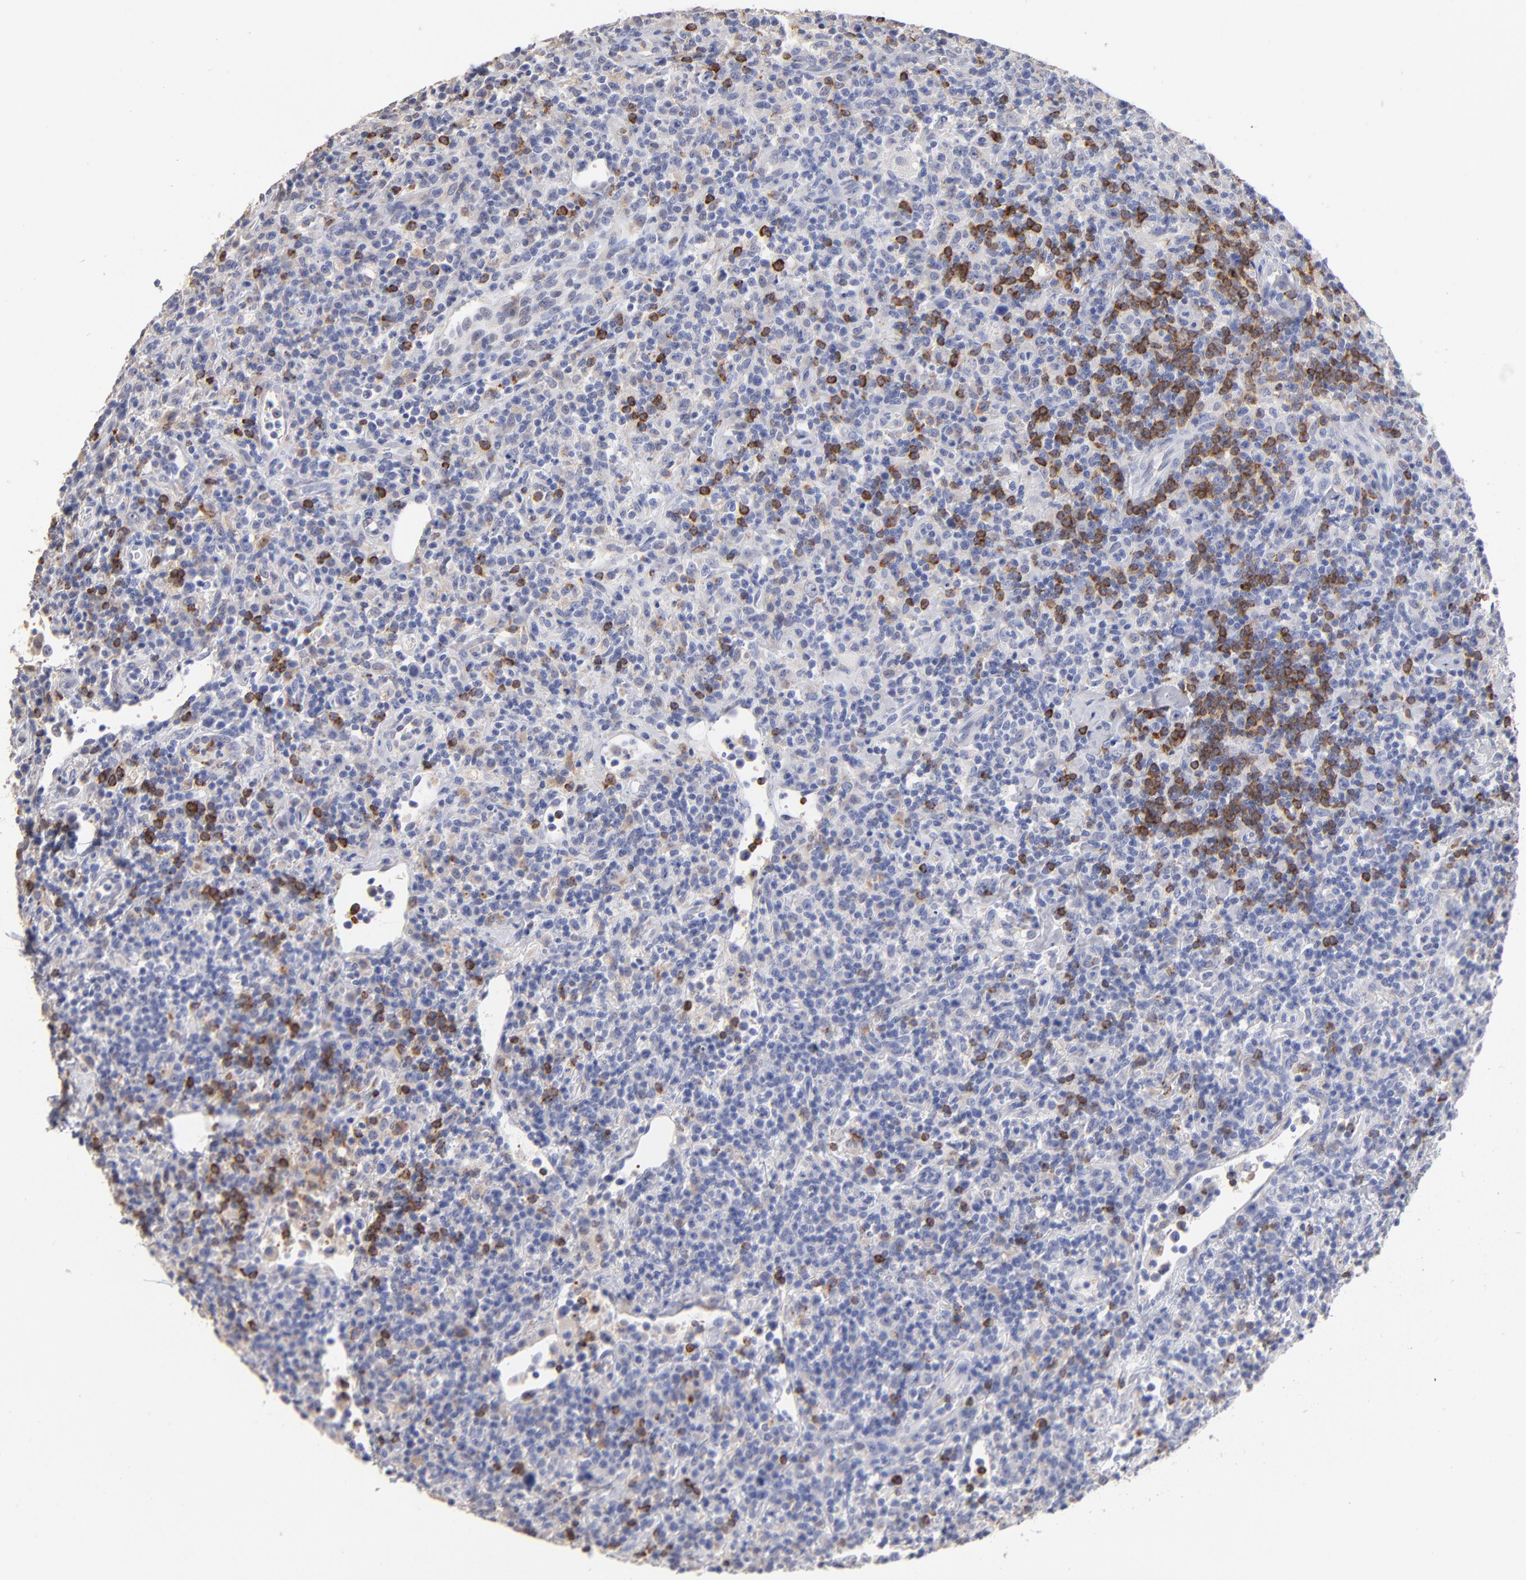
{"staining": {"intensity": "negative", "quantity": "none", "location": "none"}, "tissue": "lymphoma", "cell_type": "Tumor cells", "image_type": "cancer", "snomed": [{"axis": "morphology", "description": "Hodgkin's disease, NOS"}, {"axis": "topography", "description": "Lymph node"}], "caption": "Immunohistochemical staining of human lymphoma shows no significant staining in tumor cells.", "gene": "CD180", "patient": {"sex": "male", "age": 65}}